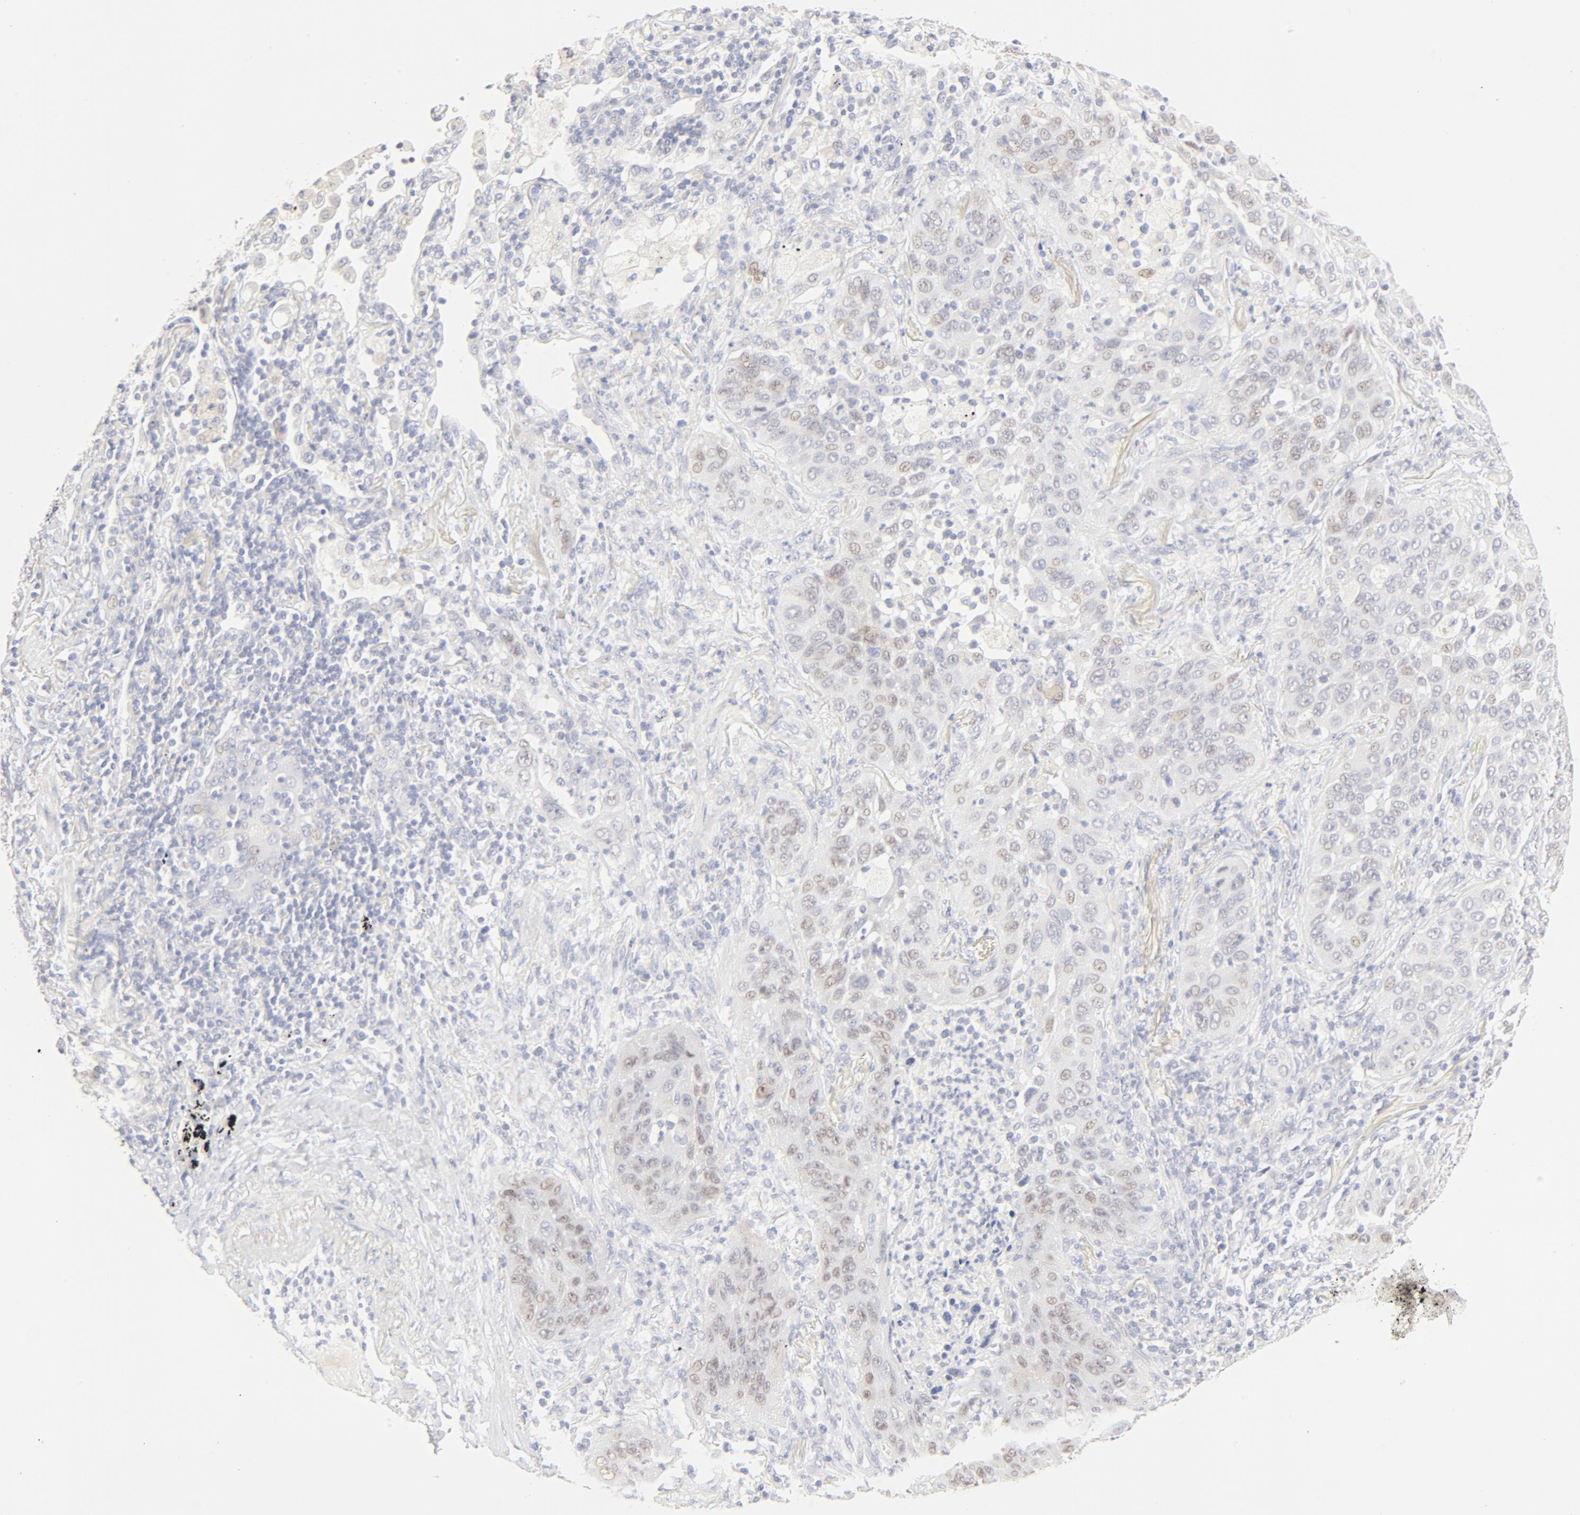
{"staining": {"intensity": "weak", "quantity": "25%-75%", "location": "cytoplasmic/membranous,nuclear"}, "tissue": "lung cancer", "cell_type": "Tumor cells", "image_type": "cancer", "snomed": [{"axis": "morphology", "description": "Squamous cell carcinoma, NOS"}, {"axis": "topography", "description": "Lung"}], "caption": "This image reveals immunohistochemistry staining of human lung cancer, with low weak cytoplasmic/membranous and nuclear positivity in approximately 25%-75% of tumor cells.", "gene": "FCGBP", "patient": {"sex": "female", "age": 67}}